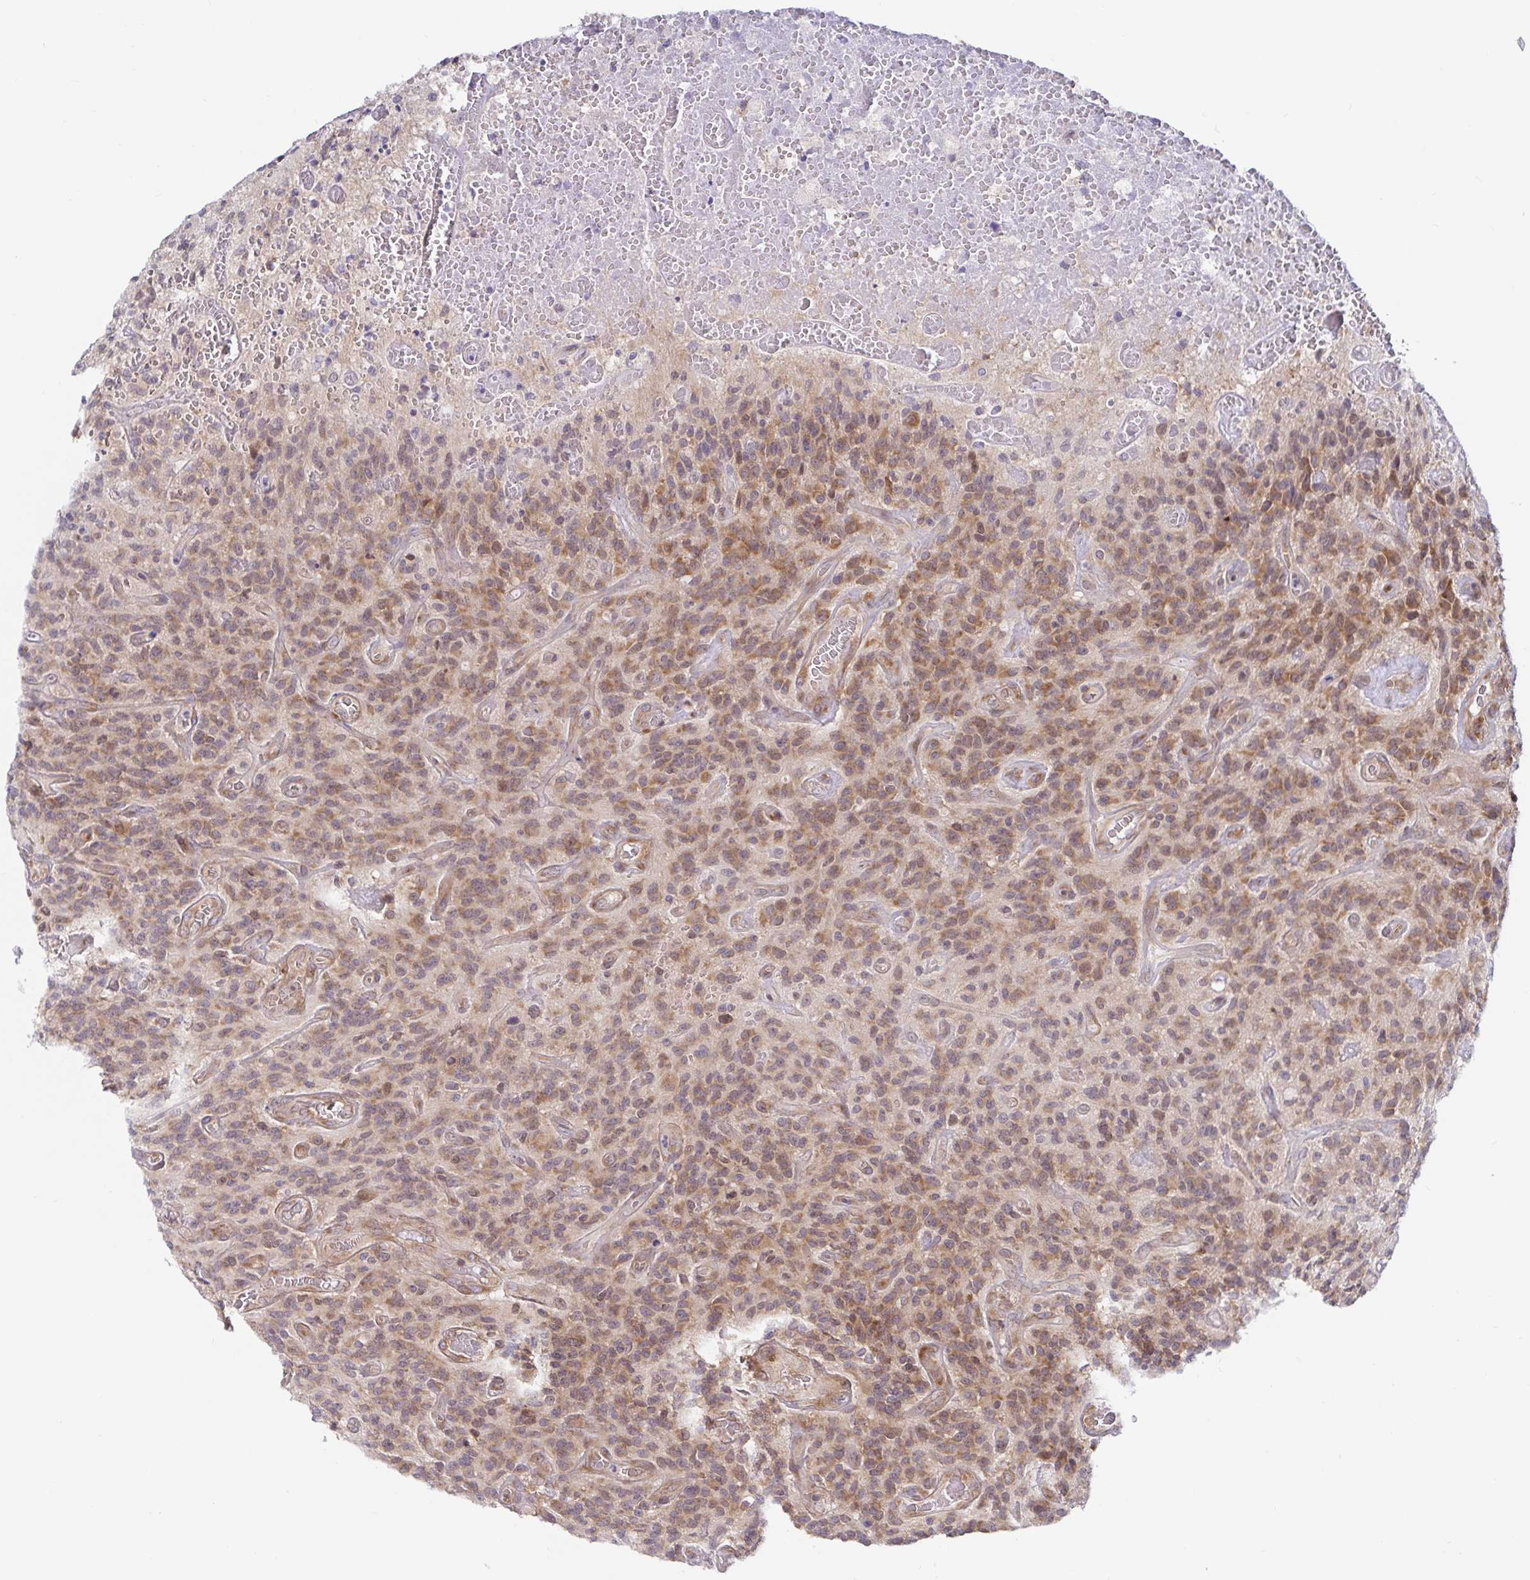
{"staining": {"intensity": "moderate", "quantity": ">75%", "location": "cytoplasmic/membranous"}, "tissue": "glioma", "cell_type": "Tumor cells", "image_type": "cancer", "snomed": [{"axis": "morphology", "description": "Glioma, malignant, High grade"}, {"axis": "topography", "description": "Brain"}], "caption": "Immunohistochemistry (IHC) histopathology image of neoplastic tissue: human glioma stained using immunohistochemistry reveals medium levels of moderate protein expression localized specifically in the cytoplasmic/membranous of tumor cells, appearing as a cytoplasmic/membranous brown color.", "gene": "LARP1", "patient": {"sex": "male", "age": 76}}